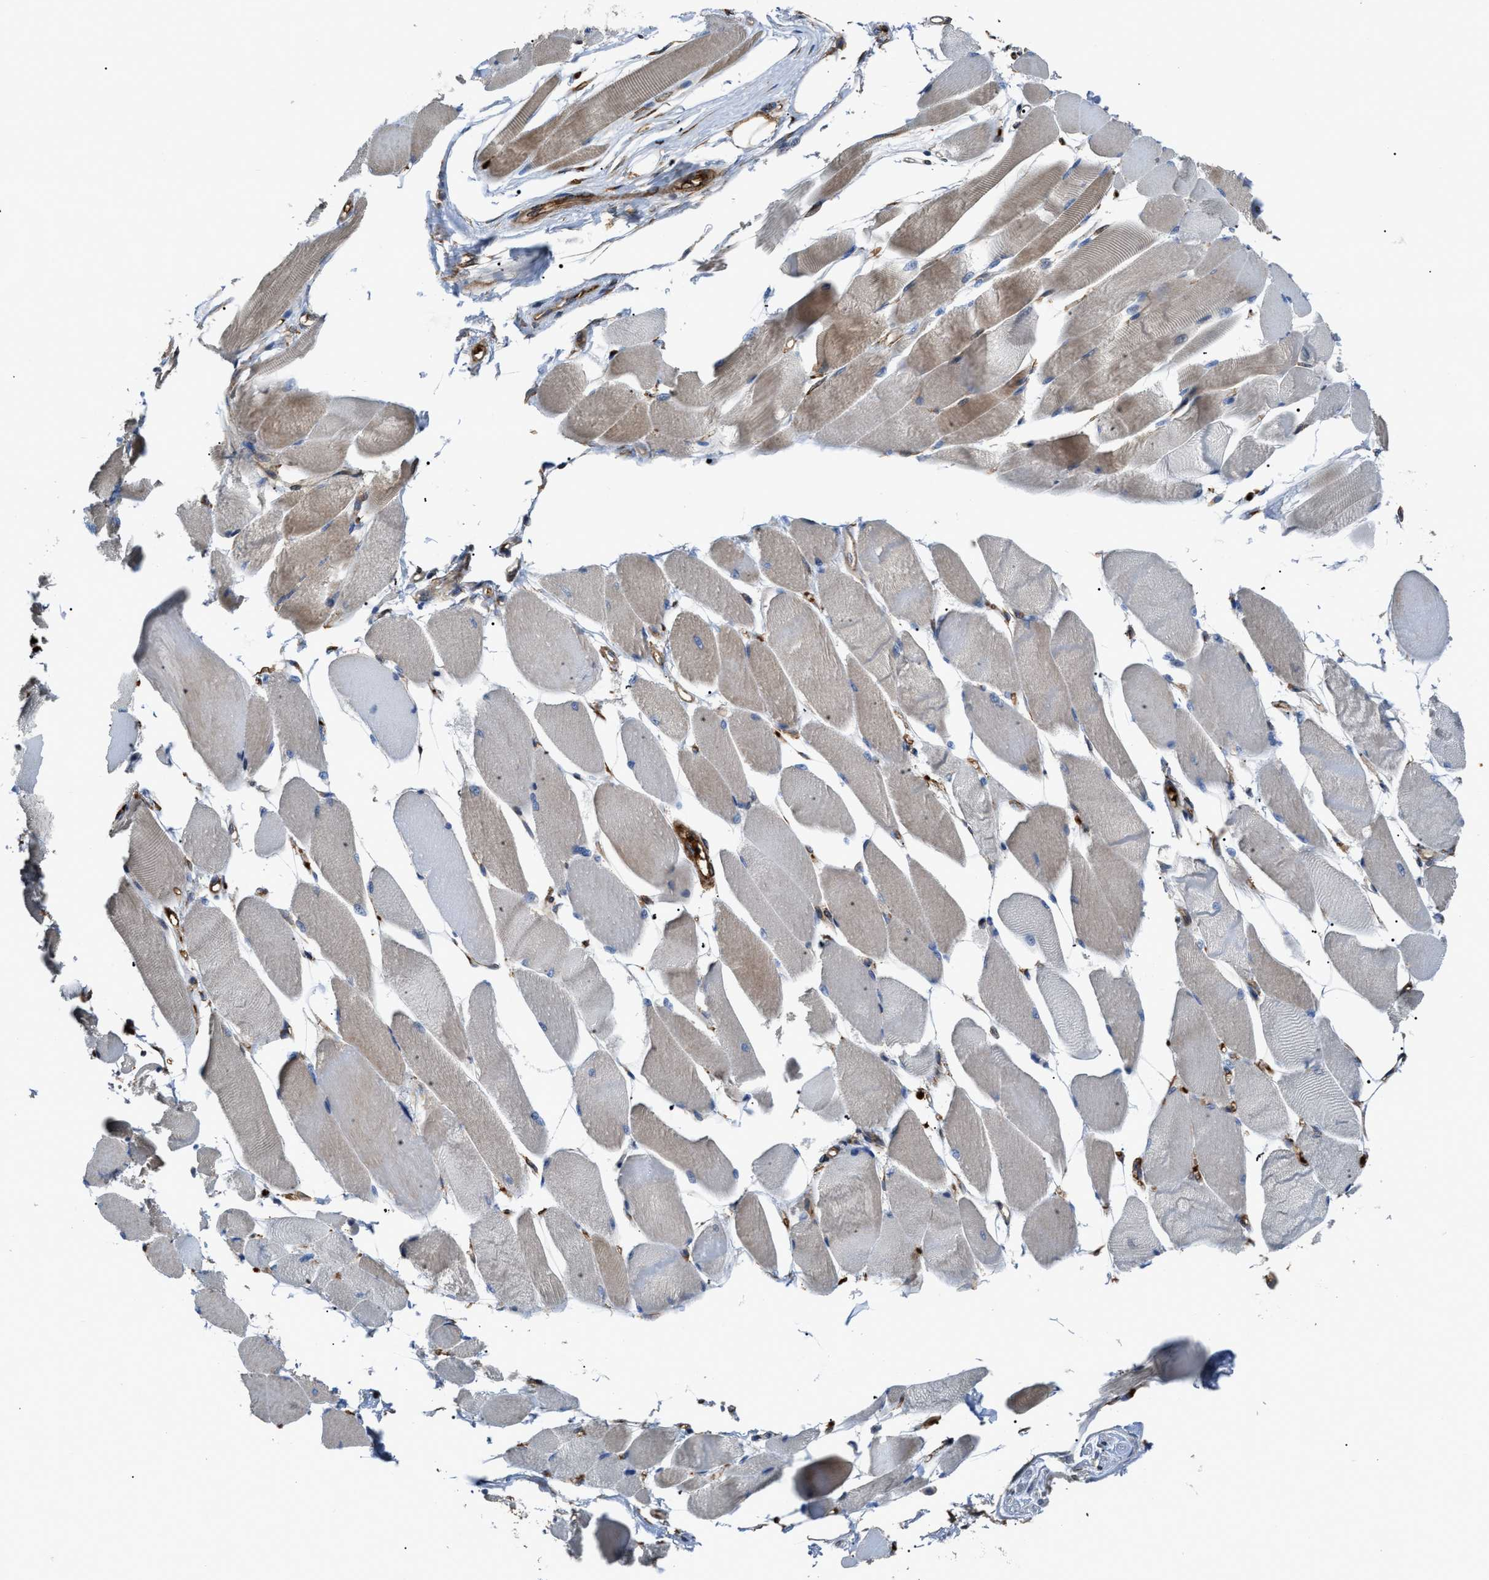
{"staining": {"intensity": "moderate", "quantity": "<25%", "location": "cytoplasmic/membranous"}, "tissue": "skeletal muscle", "cell_type": "Myocytes", "image_type": "normal", "snomed": [{"axis": "morphology", "description": "Normal tissue, NOS"}, {"axis": "topography", "description": "Skeletal muscle"}, {"axis": "topography", "description": "Peripheral nerve tissue"}], "caption": "A high-resolution micrograph shows immunohistochemistry (IHC) staining of normal skeletal muscle, which exhibits moderate cytoplasmic/membranous staining in about <25% of myocytes.", "gene": "SELENOM", "patient": {"sex": "female", "age": 84}}